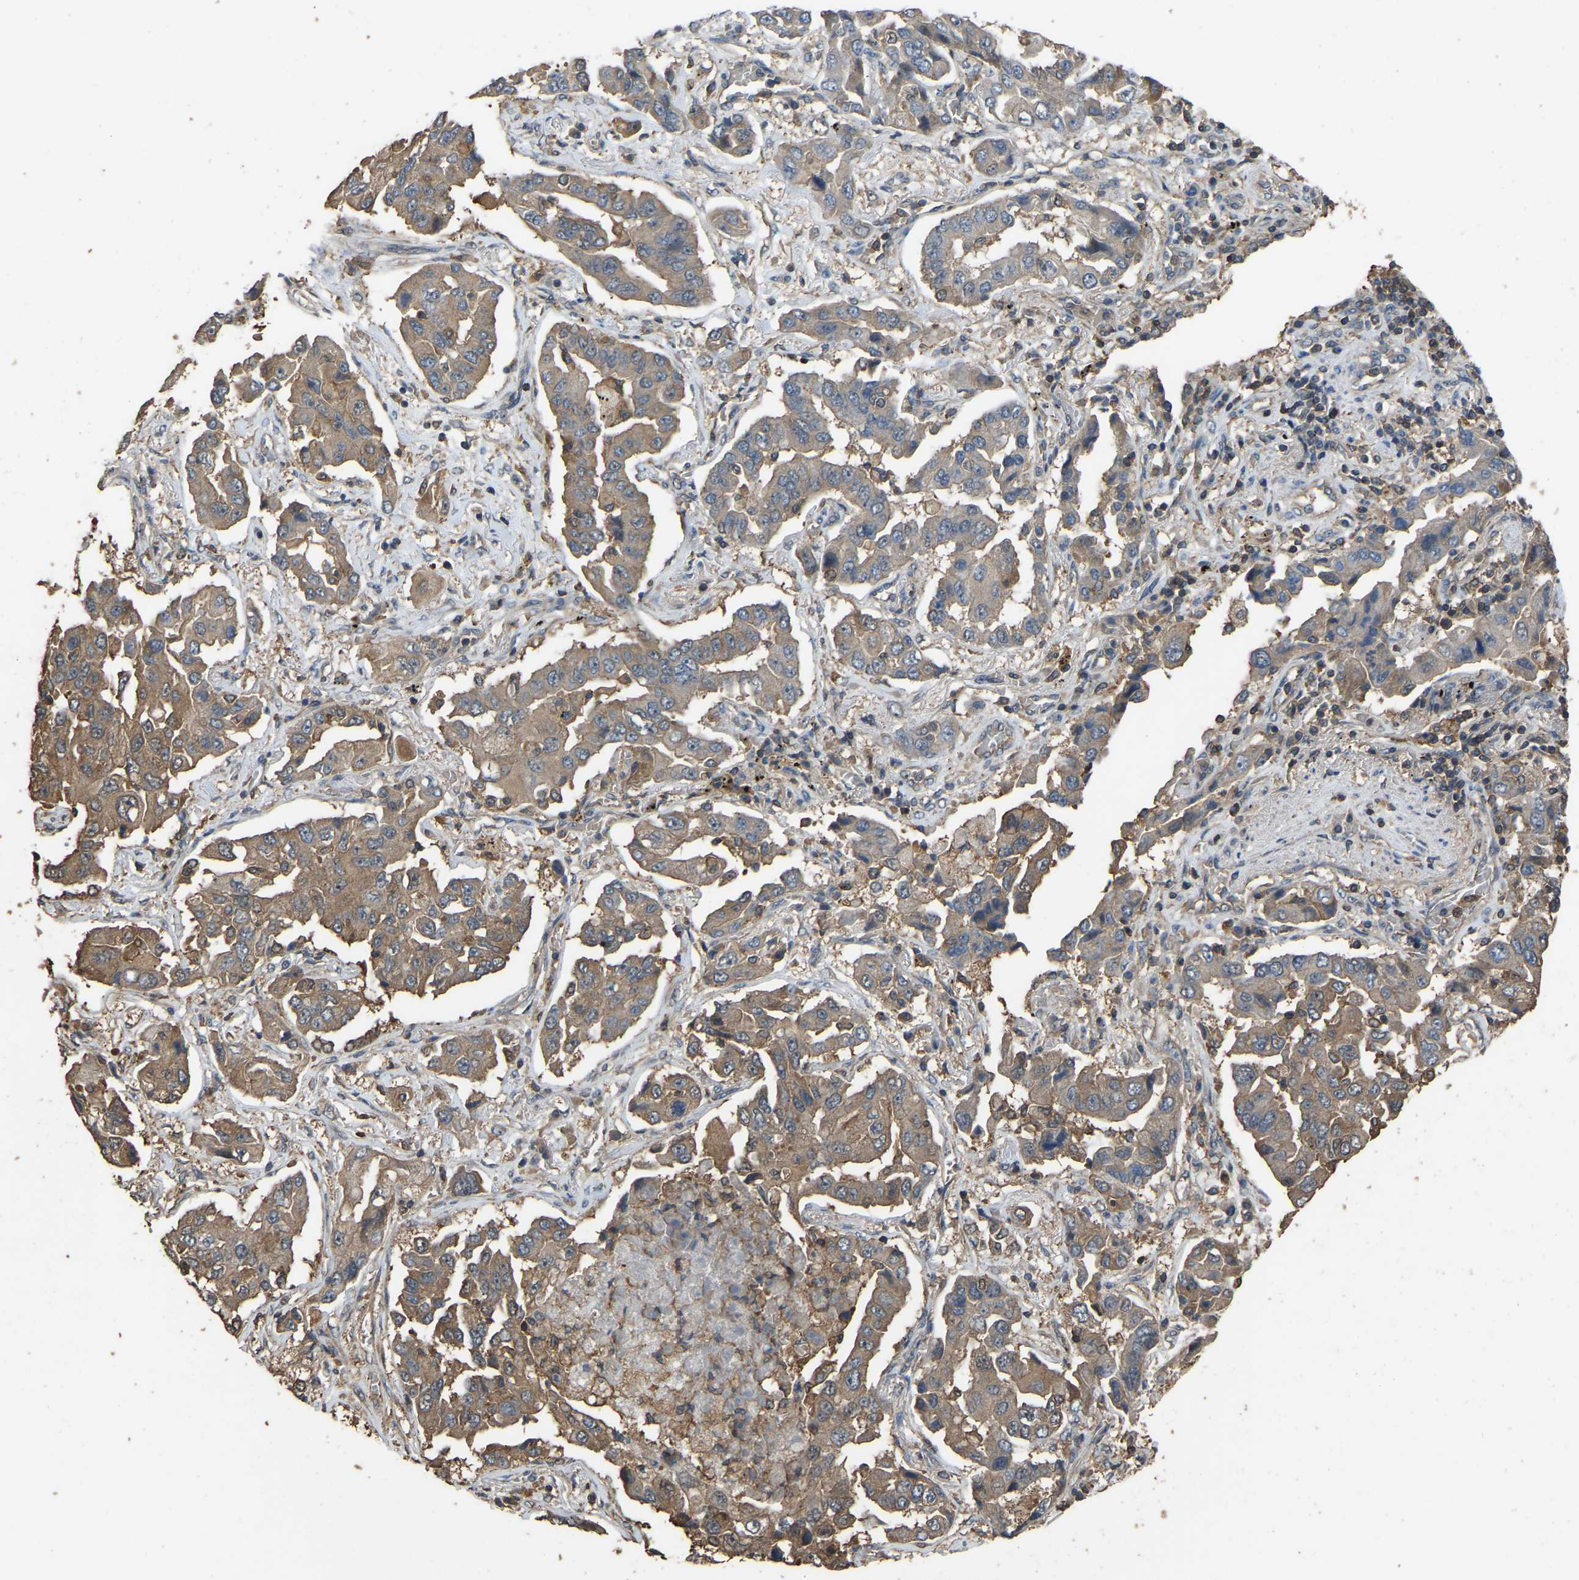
{"staining": {"intensity": "moderate", "quantity": "<25%", "location": "cytoplasmic/membranous"}, "tissue": "lung cancer", "cell_type": "Tumor cells", "image_type": "cancer", "snomed": [{"axis": "morphology", "description": "Adenocarcinoma, NOS"}, {"axis": "topography", "description": "Lung"}], "caption": "Immunohistochemistry (IHC) micrograph of neoplastic tissue: human adenocarcinoma (lung) stained using IHC demonstrates low levels of moderate protein expression localized specifically in the cytoplasmic/membranous of tumor cells, appearing as a cytoplasmic/membranous brown color.", "gene": "FHIT", "patient": {"sex": "female", "age": 65}}